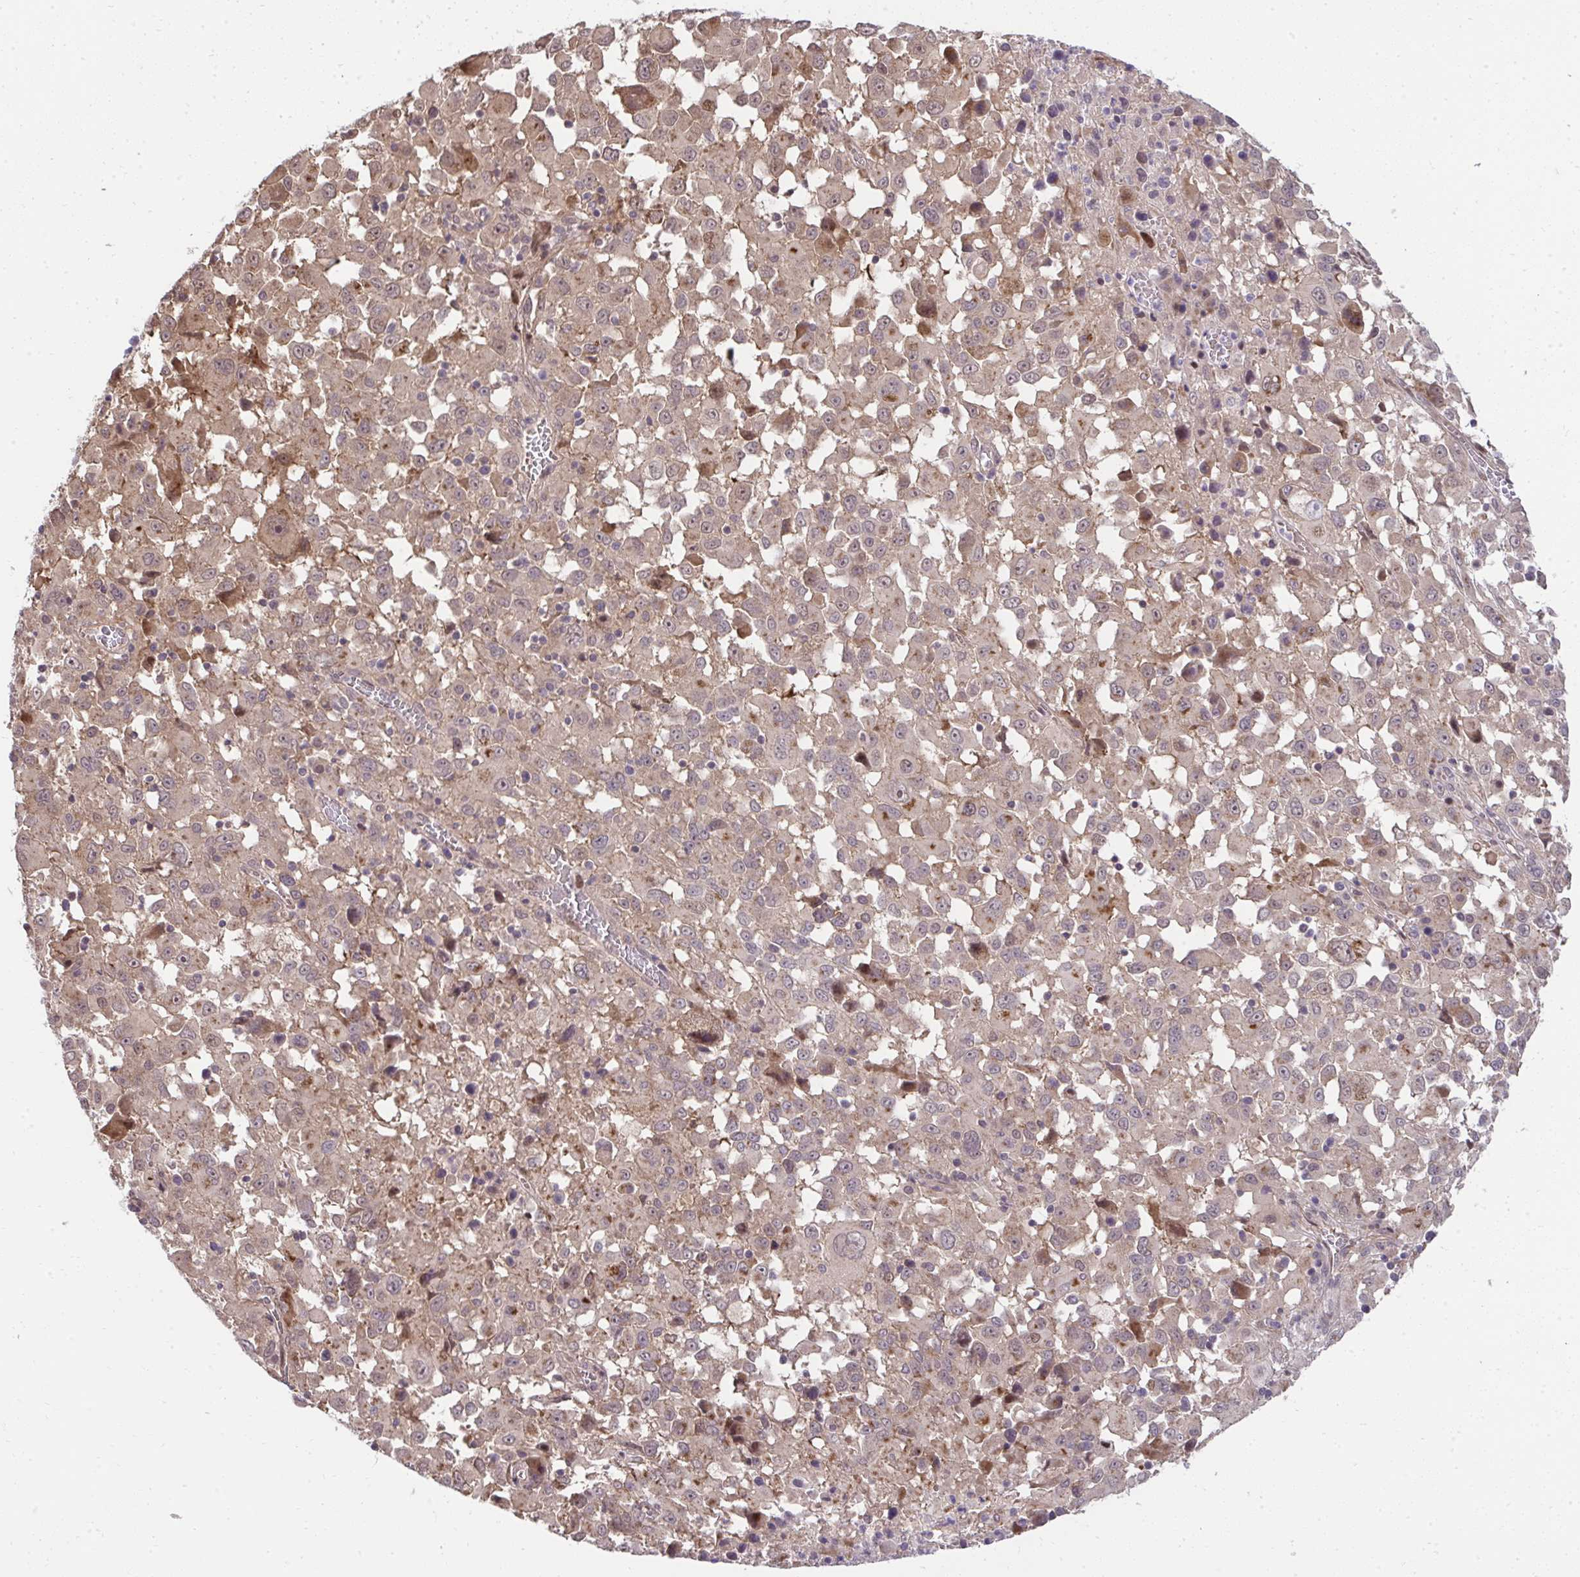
{"staining": {"intensity": "moderate", "quantity": ">75%", "location": "cytoplasmic/membranous,nuclear"}, "tissue": "melanoma", "cell_type": "Tumor cells", "image_type": "cancer", "snomed": [{"axis": "morphology", "description": "Malignant melanoma, Metastatic site"}, {"axis": "topography", "description": "Soft tissue"}], "caption": "A micrograph of melanoma stained for a protein displays moderate cytoplasmic/membranous and nuclear brown staining in tumor cells.", "gene": "RDH14", "patient": {"sex": "male", "age": 50}}